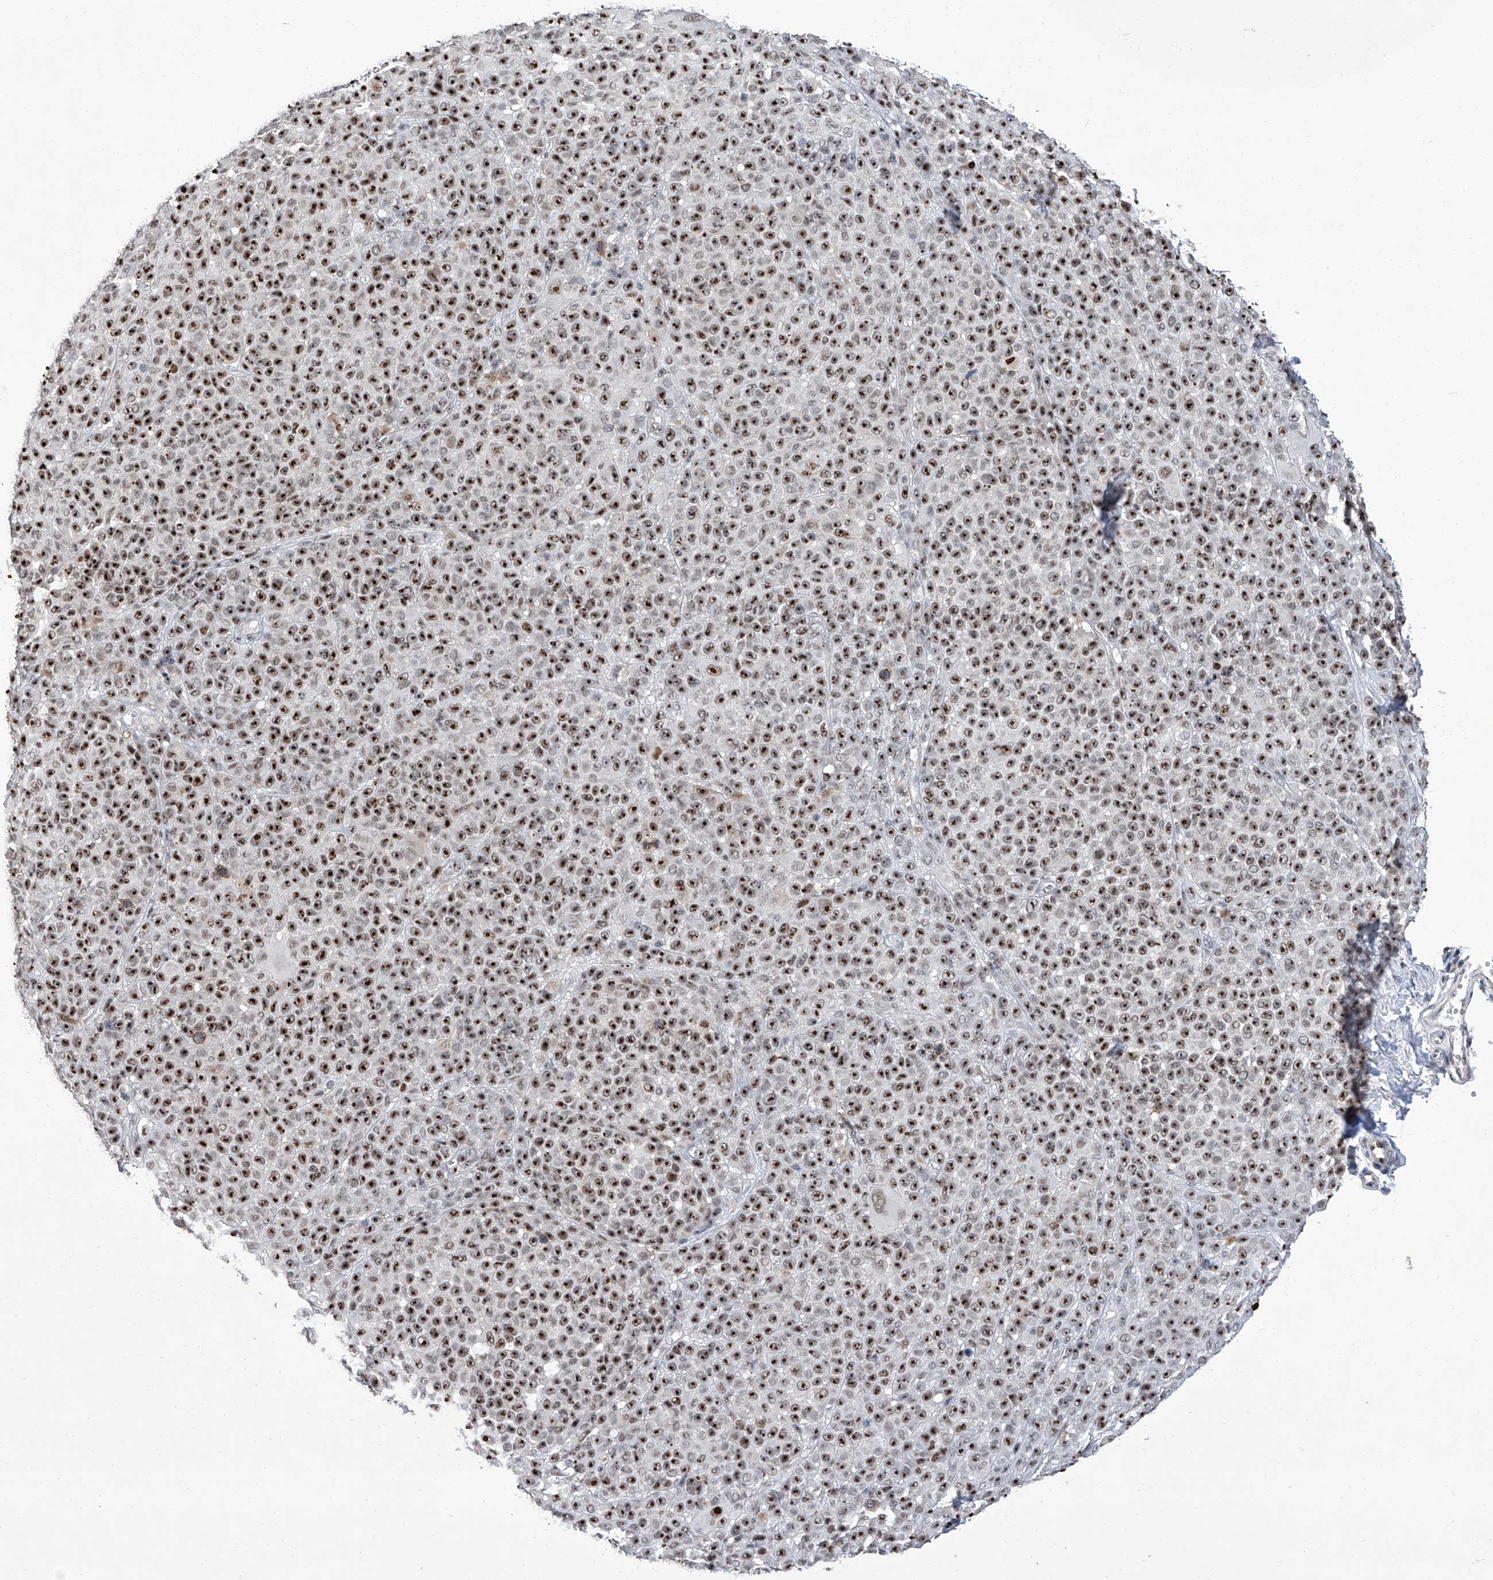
{"staining": {"intensity": "strong", "quantity": ">75%", "location": "nuclear"}, "tissue": "melanoma", "cell_type": "Tumor cells", "image_type": "cancer", "snomed": [{"axis": "morphology", "description": "Malignant melanoma, NOS"}, {"axis": "topography", "description": "Skin"}], "caption": "Tumor cells display high levels of strong nuclear staining in approximately >75% of cells in malignant melanoma.", "gene": "CMTR1", "patient": {"sex": "female", "age": 94}}